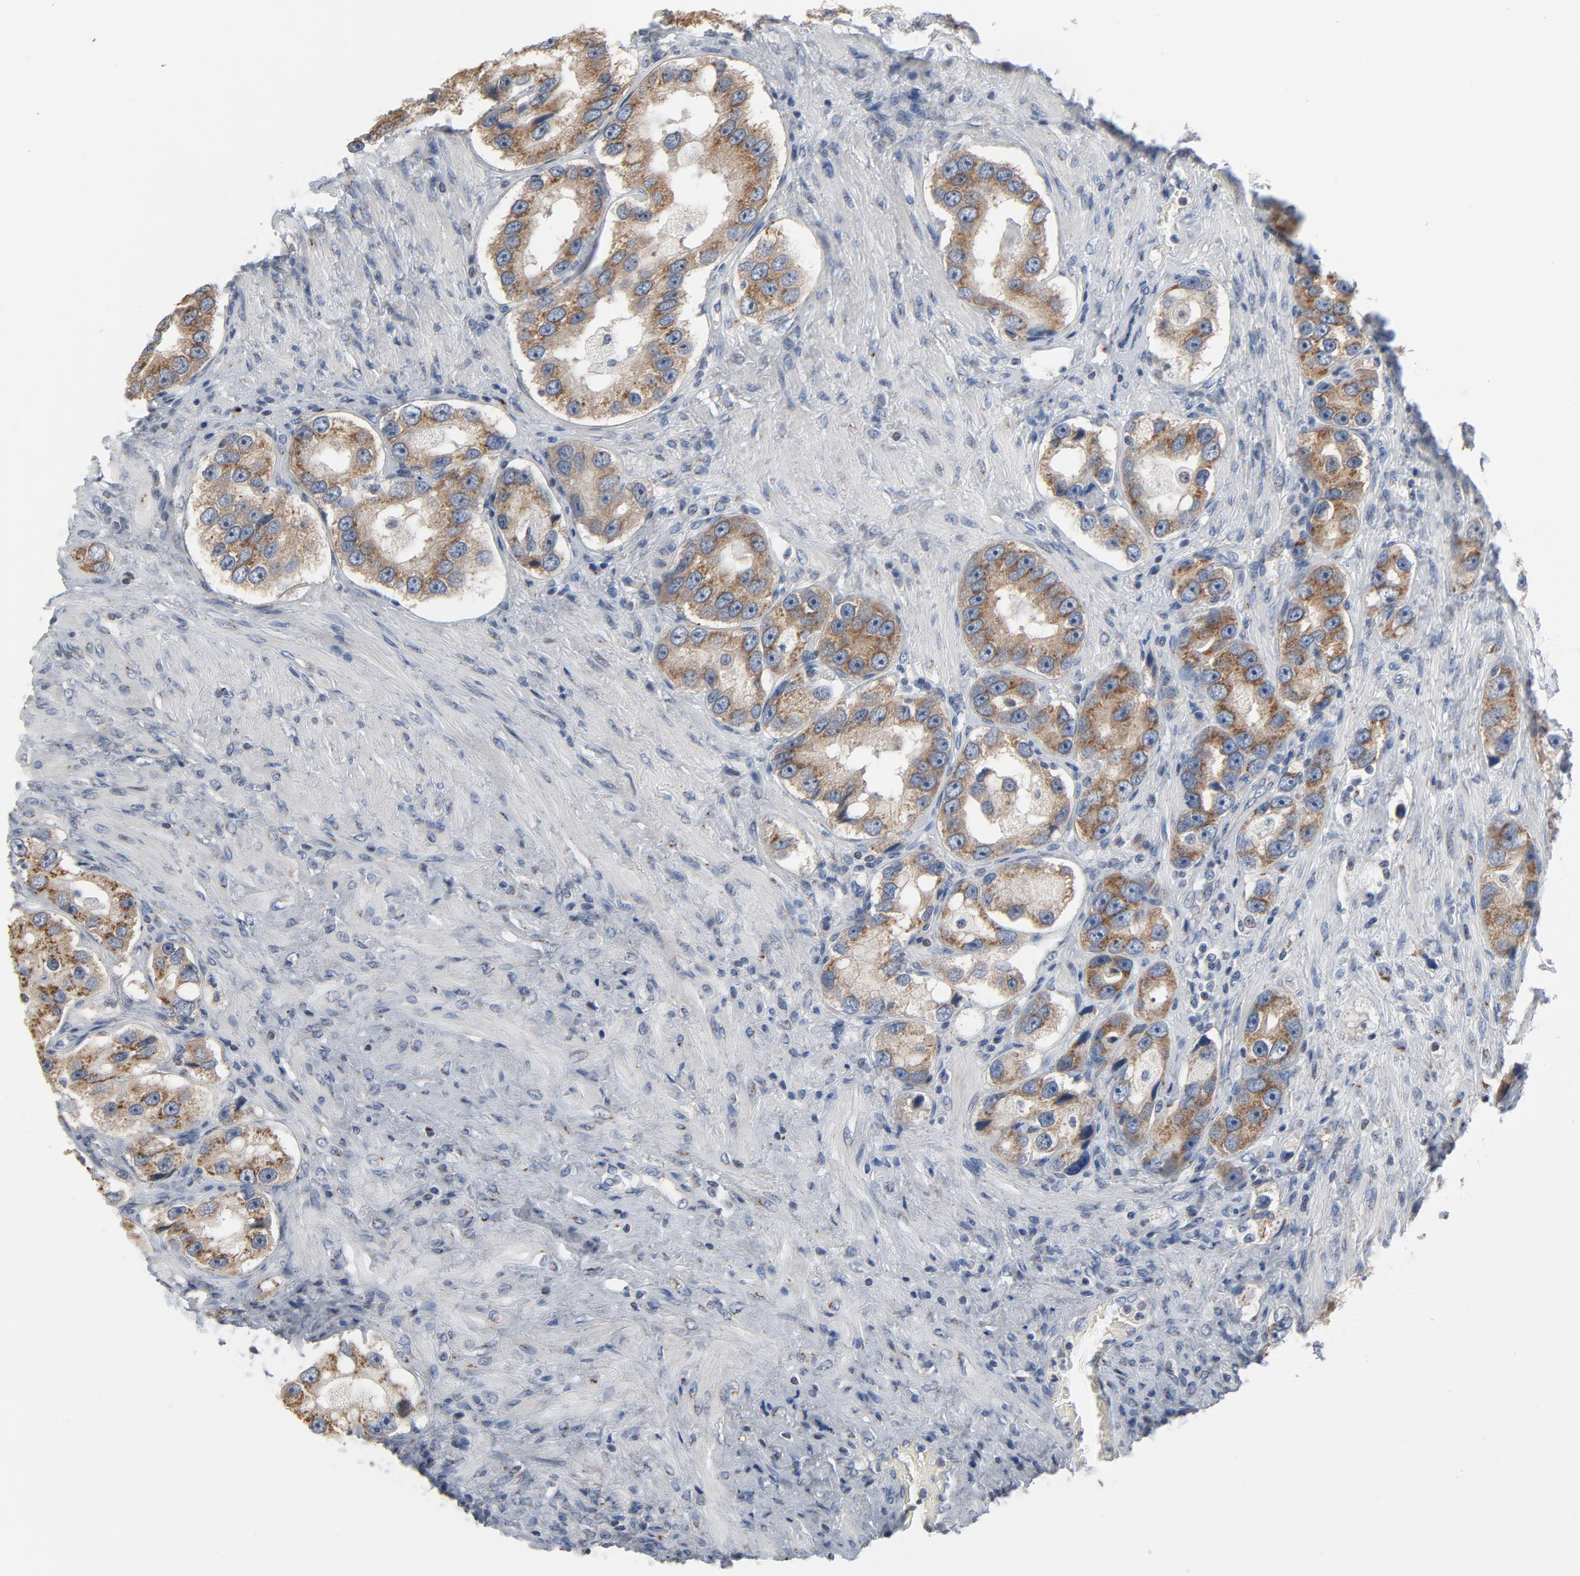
{"staining": {"intensity": "moderate", "quantity": ">75%", "location": "cytoplasmic/membranous"}, "tissue": "prostate cancer", "cell_type": "Tumor cells", "image_type": "cancer", "snomed": [{"axis": "morphology", "description": "Adenocarcinoma, High grade"}, {"axis": "topography", "description": "Prostate"}], "caption": "Tumor cells display medium levels of moderate cytoplasmic/membranous staining in about >75% of cells in prostate cancer.", "gene": "YIPF6", "patient": {"sex": "male", "age": 63}}